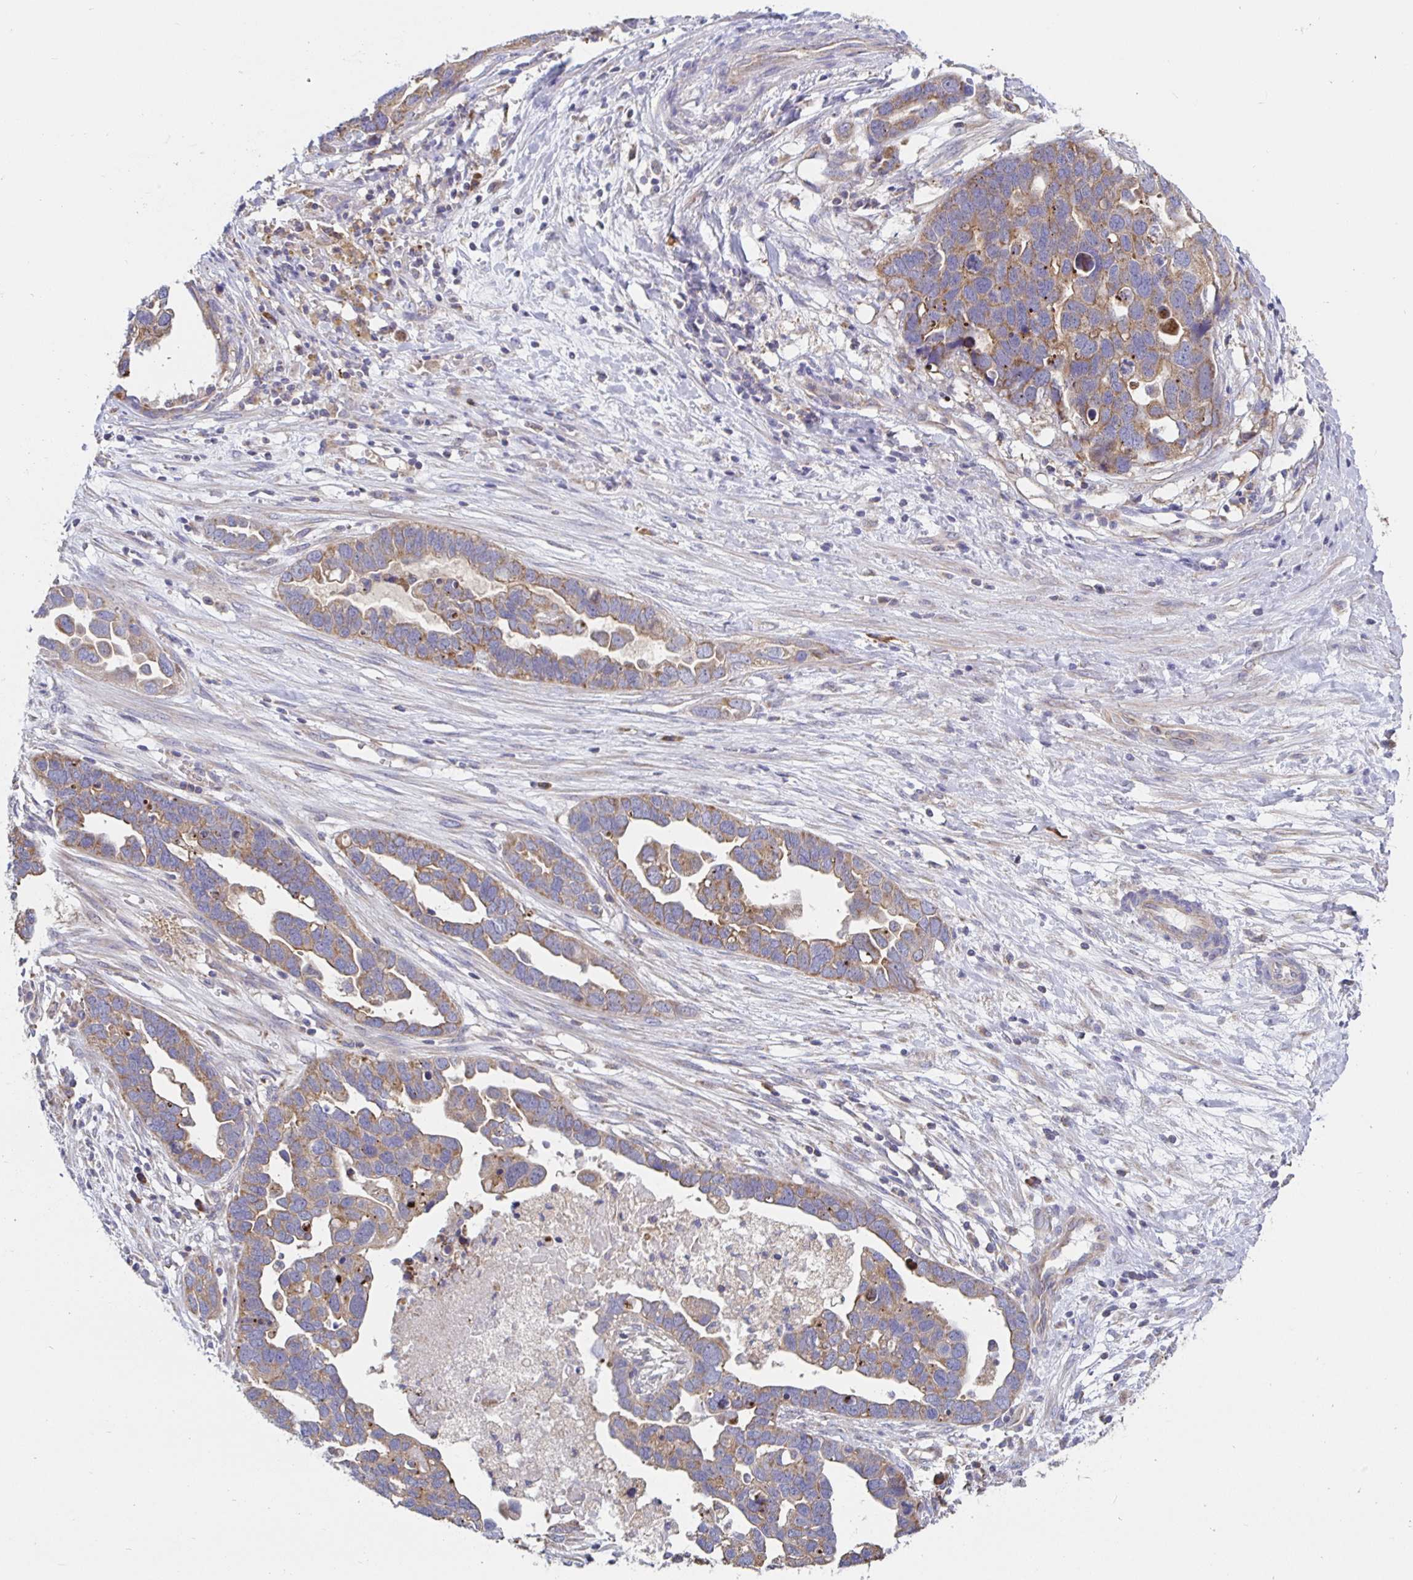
{"staining": {"intensity": "weak", "quantity": ">75%", "location": "cytoplasmic/membranous"}, "tissue": "ovarian cancer", "cell_type": "Tumor cells", "image_type": "cancer", "snomed": [{"axis": "morphology", "description": "Cystadenocarcinoma, serous, NOS"}, {"axis": "topography", "description": "Ovary"}], "caption": "A high-resolution micrograph shows IHC staining of ovarian cancer, which demonstrates weak cytoplasmic/membranous expression in approximately >75% of tumor cells.", "gene": "PRDX3", "patient": {"sex": "female", "age": 54}}